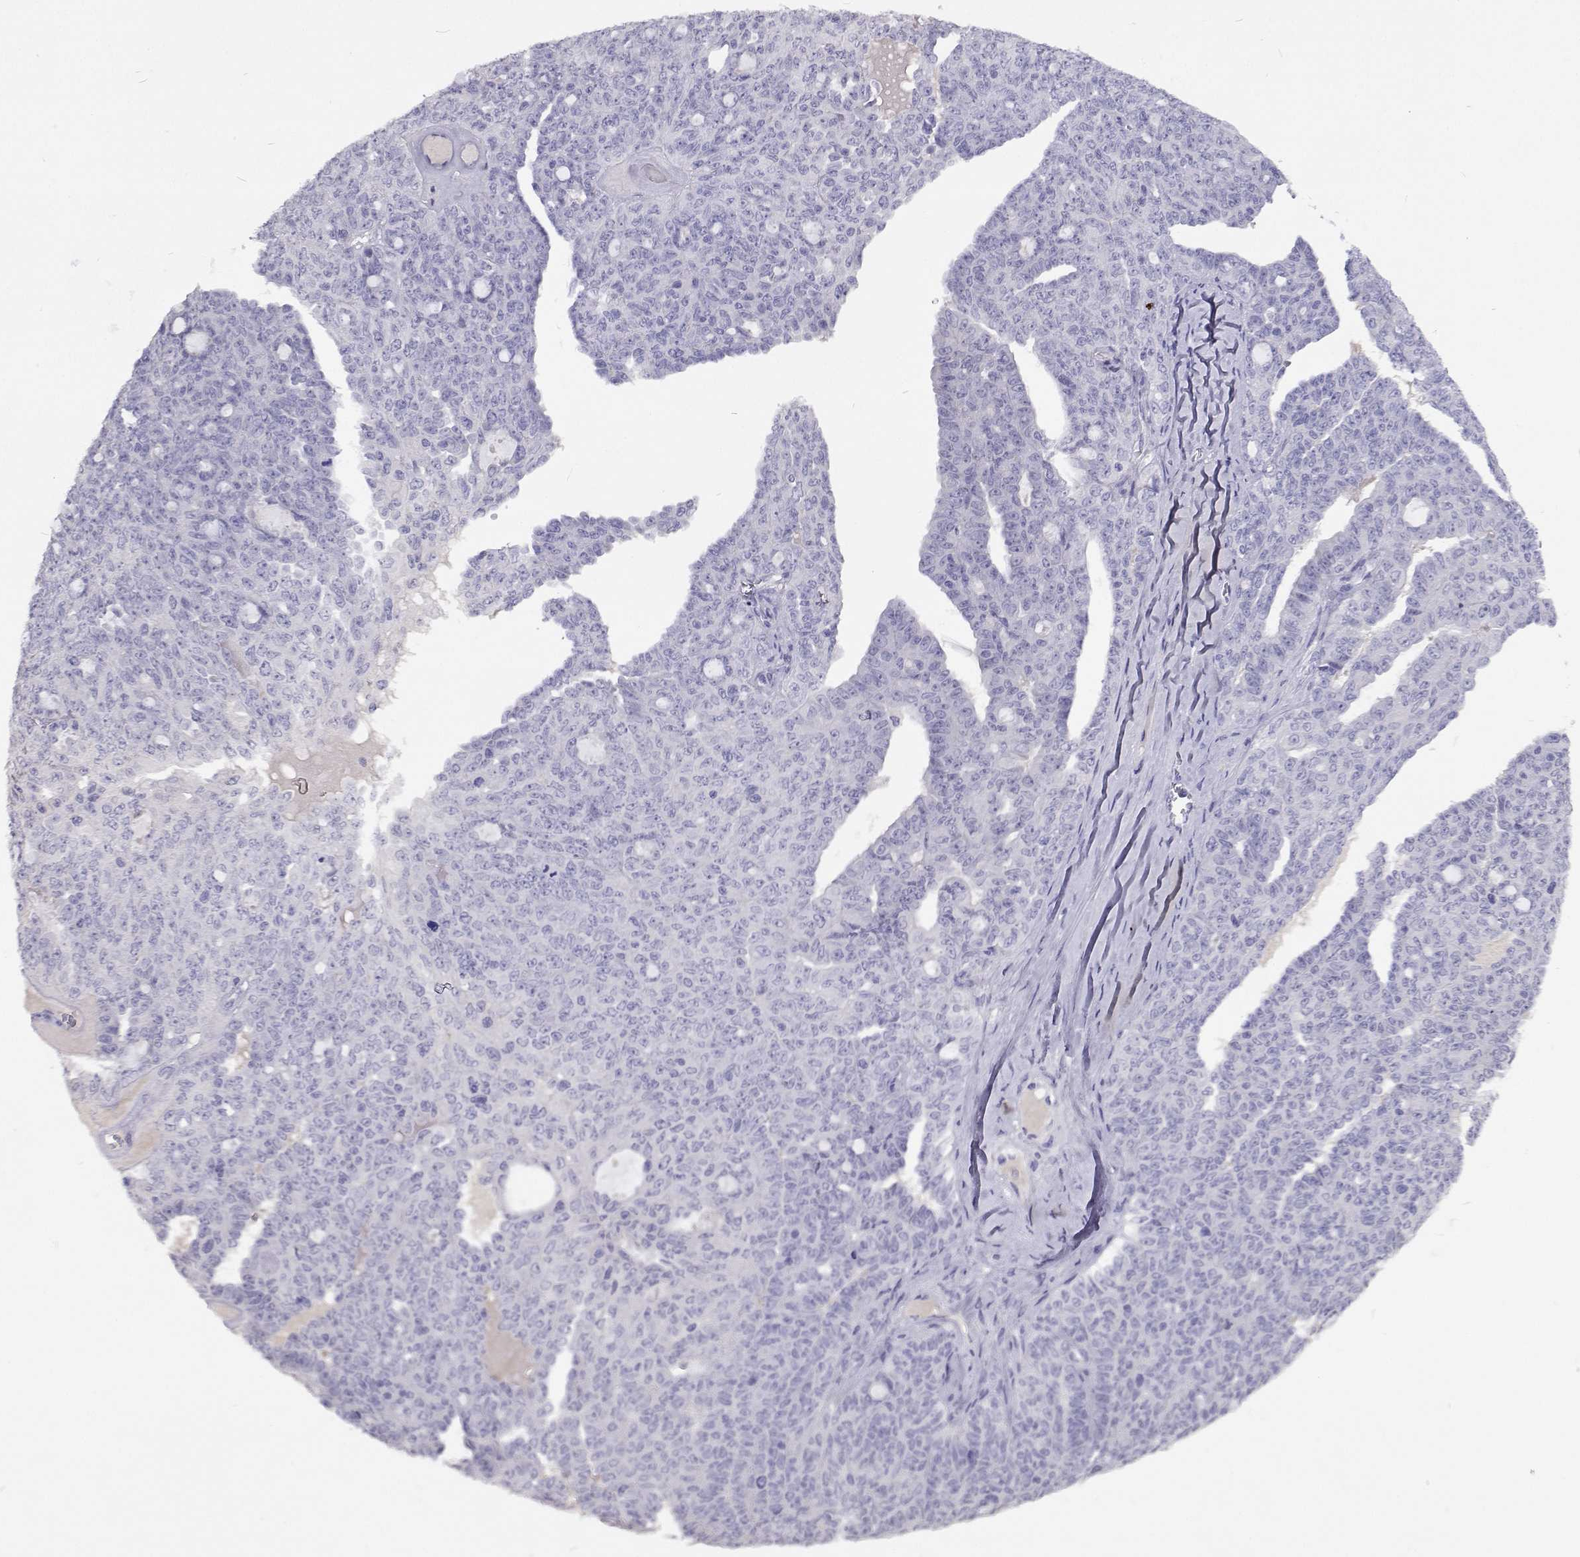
{"staining": {"intensity": "negative", "quantity": "none", "location": "none"}, "tissue": "ovarian cancer", "cell_type": "Tumor cells", "image_type": "cancer", "snomed": [{"axis": "morphology", "description": "Cystadenocarcinoma, serous, NOS"}, {"axis": "topography", "description": "Ovary"}], "caption": "This is a image of immunohistochemistry (IHC) staining of ovarian serous cystadenocarcinoma, which shows no positivity in tumor cells.", "gene": "CFAP44", "patient": {"sex": "female", "age": 71}}